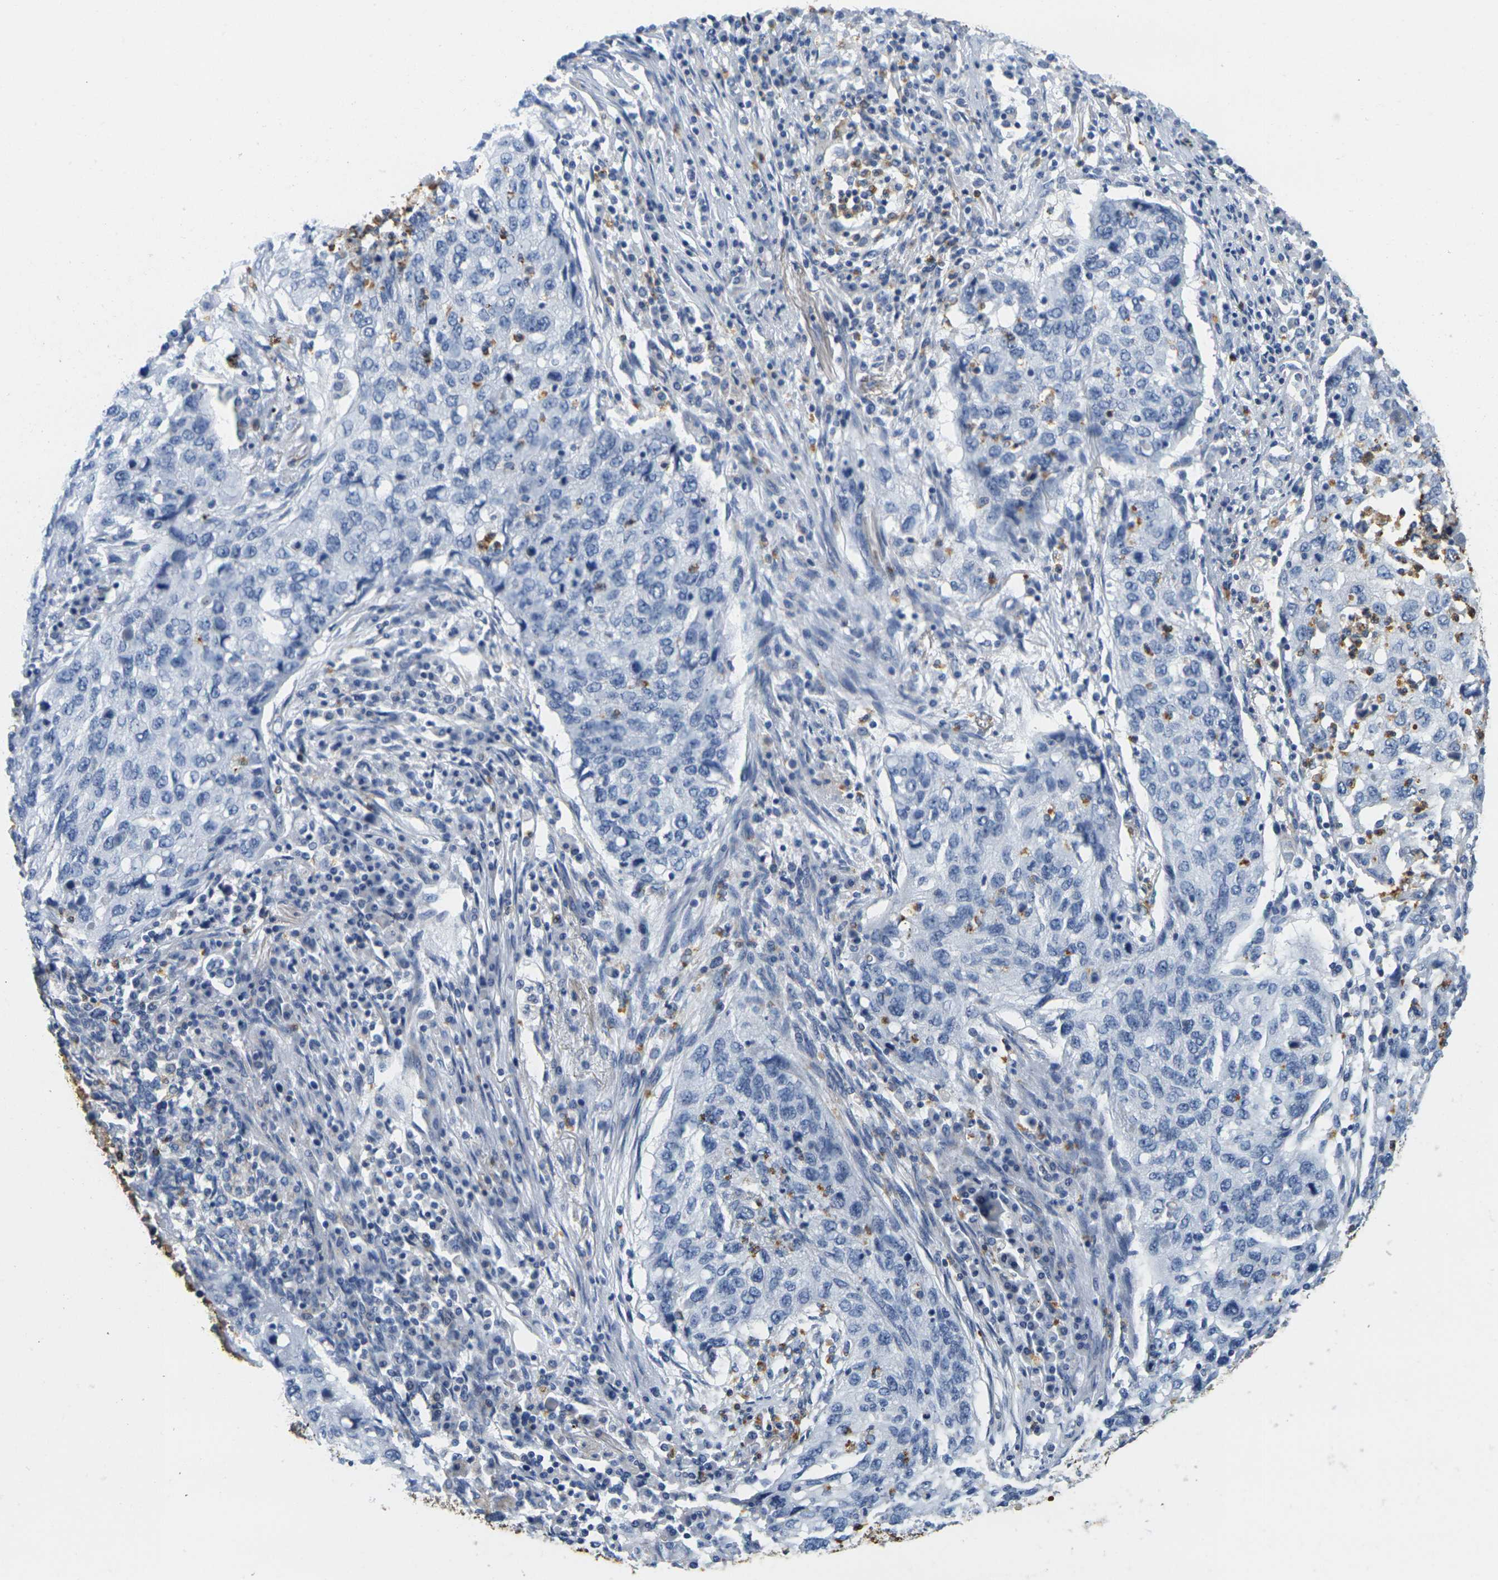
{"staining": {"intensity": "negative", "quantity": "none", "location": "none"}, "tissue": "lung cancer", "cell_type": "Tumor cells", "image_type": "cancer", "snomed": [{"axis": "morphology", "description": "Squamous cell carcinoma, NOS"}, {"axis": "topography", "description": "Lung"}], "caption": "IHC of human squamous cell carcinoma (lung) demonstrates no staining in tumor cells. The staining was performed using DAB to visualize the protein expression in brown, while the nuclei were stained in blue with hematoxylin (Magnification: 20x).", "gene": "KLK5", "patient": {"sex": "female", "age": 63}}